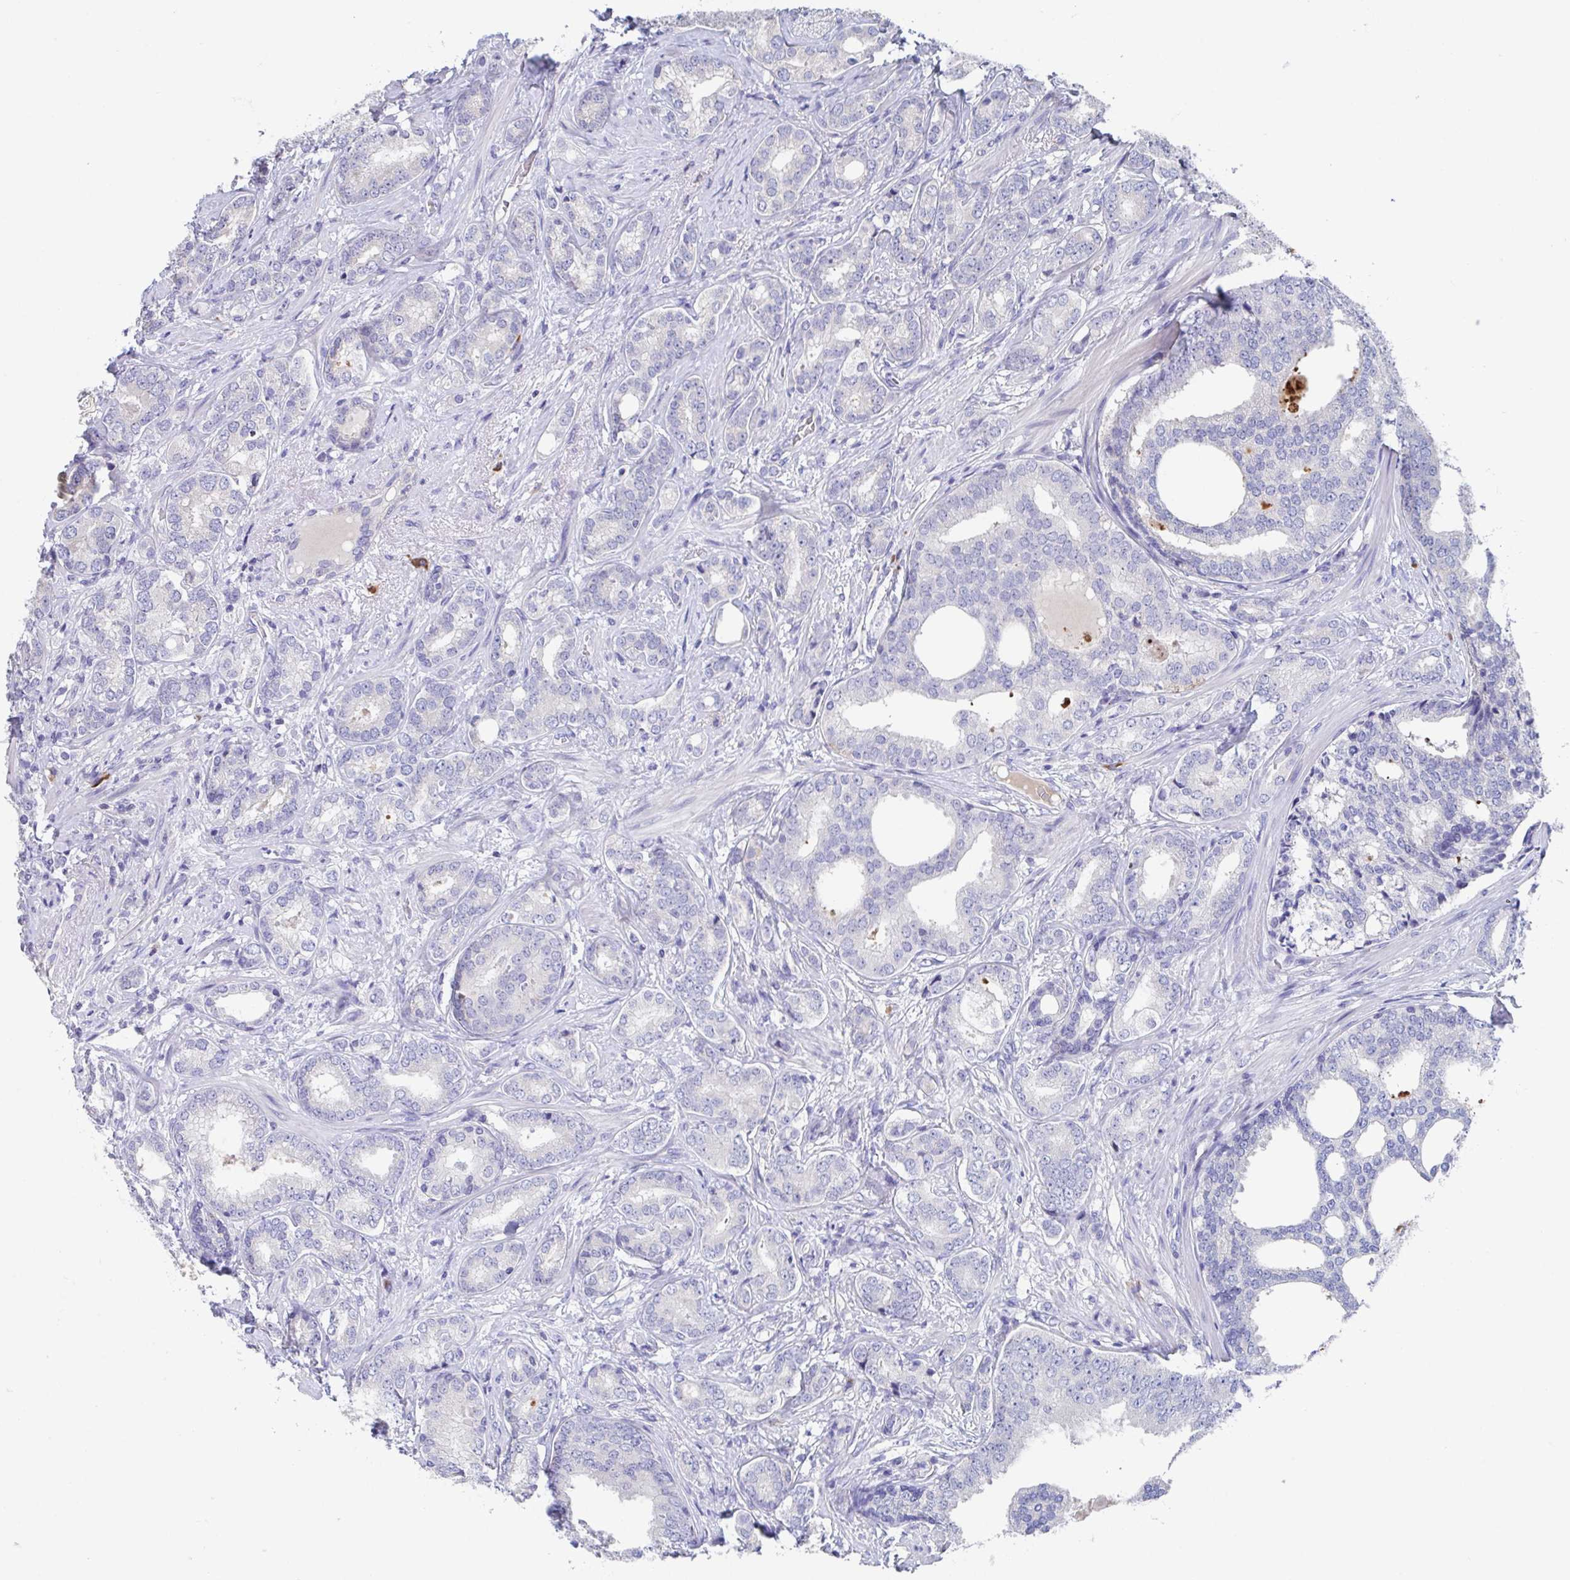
{"staining": {"intensity": "negative", "quantity": "none", "location": "none"}, "tissue": "prostate cancer", "cell_type": "Tumor cells", "image_type": "cancer", "snomed": [{"axis": "morphology", "description": "Adenocarcinoma, High grade"}, {"axis": "topography", "description": "Prostate"}], "caption": "This micrograph is of prostate high-grade adenocarcinoma stained with immunohistochemistry to label a protein in brown with the nuclei are counter-stained blue. There is no expression in tumor cells. (Brightfield microscopy of DAB immunohistochemistry at high magnification).", "gene": "LRRC58", "patient": {"sex": "male", "age": 62}}